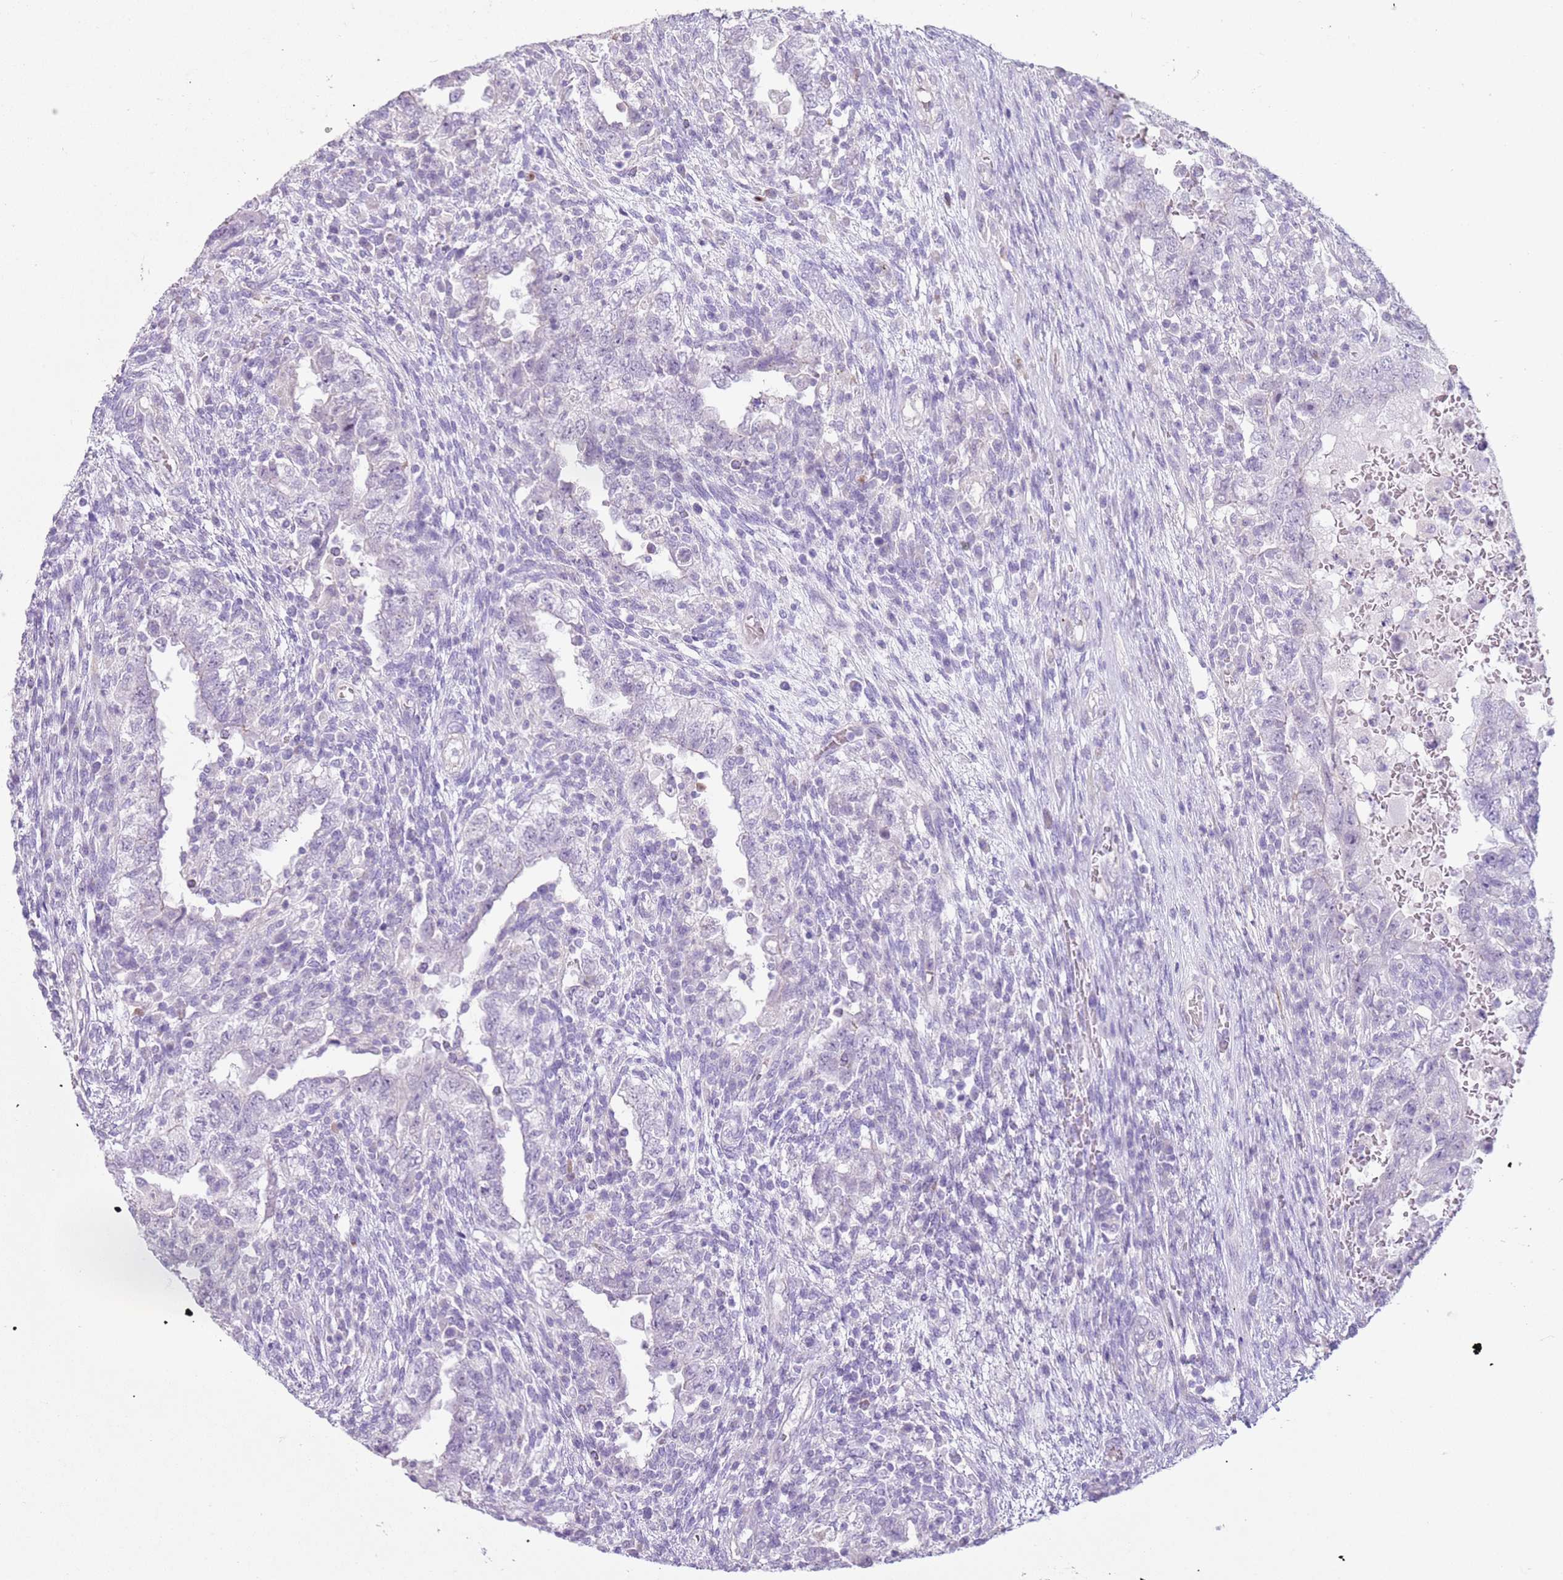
{"staining": {"intensity": "negative", "quantity": "none", "location": "none"}, "tissue": "testis cancer", "cell_type": "Tumor cells", "image_type": "cancer", "snomed": [{"axis": "morphology", "description": "Carcinoma, Embryonal, NOS"}, {"axis": "topography", "description": "Testis"}], "caption": "Tumor cells are negative for protein expression in human testis cancer (embryonal carcinoma).", "gene": "ZNF239", "patient": {"sex": "male", "age": 26}}